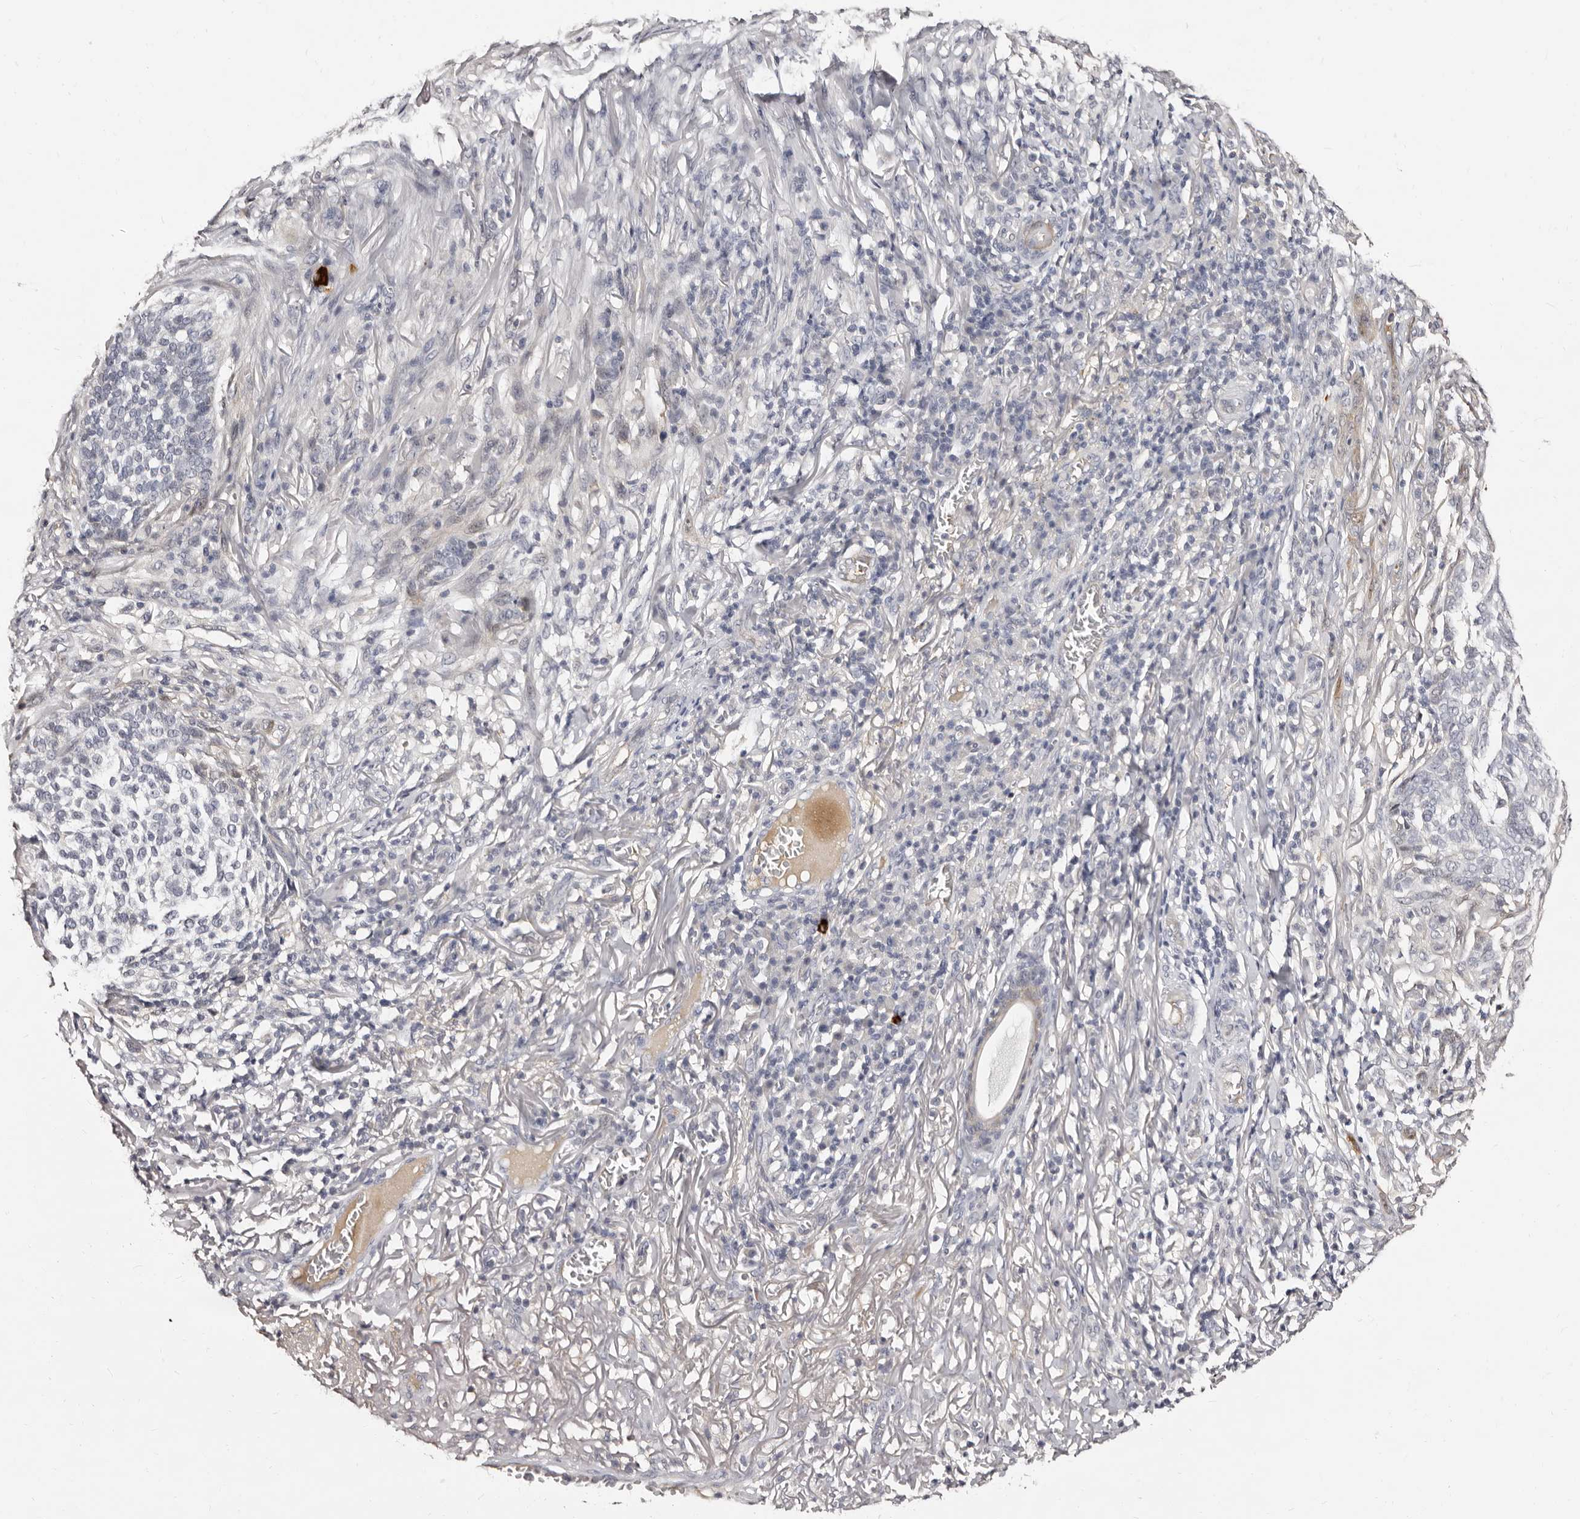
{"staining": {"intensity": "negative", "quantity": "none", "location": "none"}, "tissue": "skin cancer", "cell_type": "Tumor cells", "image_type": "cancer", "snomed": [{"axis": "morphology", "description": "Basal cell carcinoma"}, {"axis": "topography", "description": "Skin"}], "caption": "DAB (3,3'-diaminobenzidine) immunohistochemical staining of skin basal cell carcinoma displays no significant staining in tumor cells. (DAB (3,3'-diaminobenzidine) immunohistochemistry, high magnification).", "gene": "BPGM", "patient": {"sex": "male", "age": 85}}